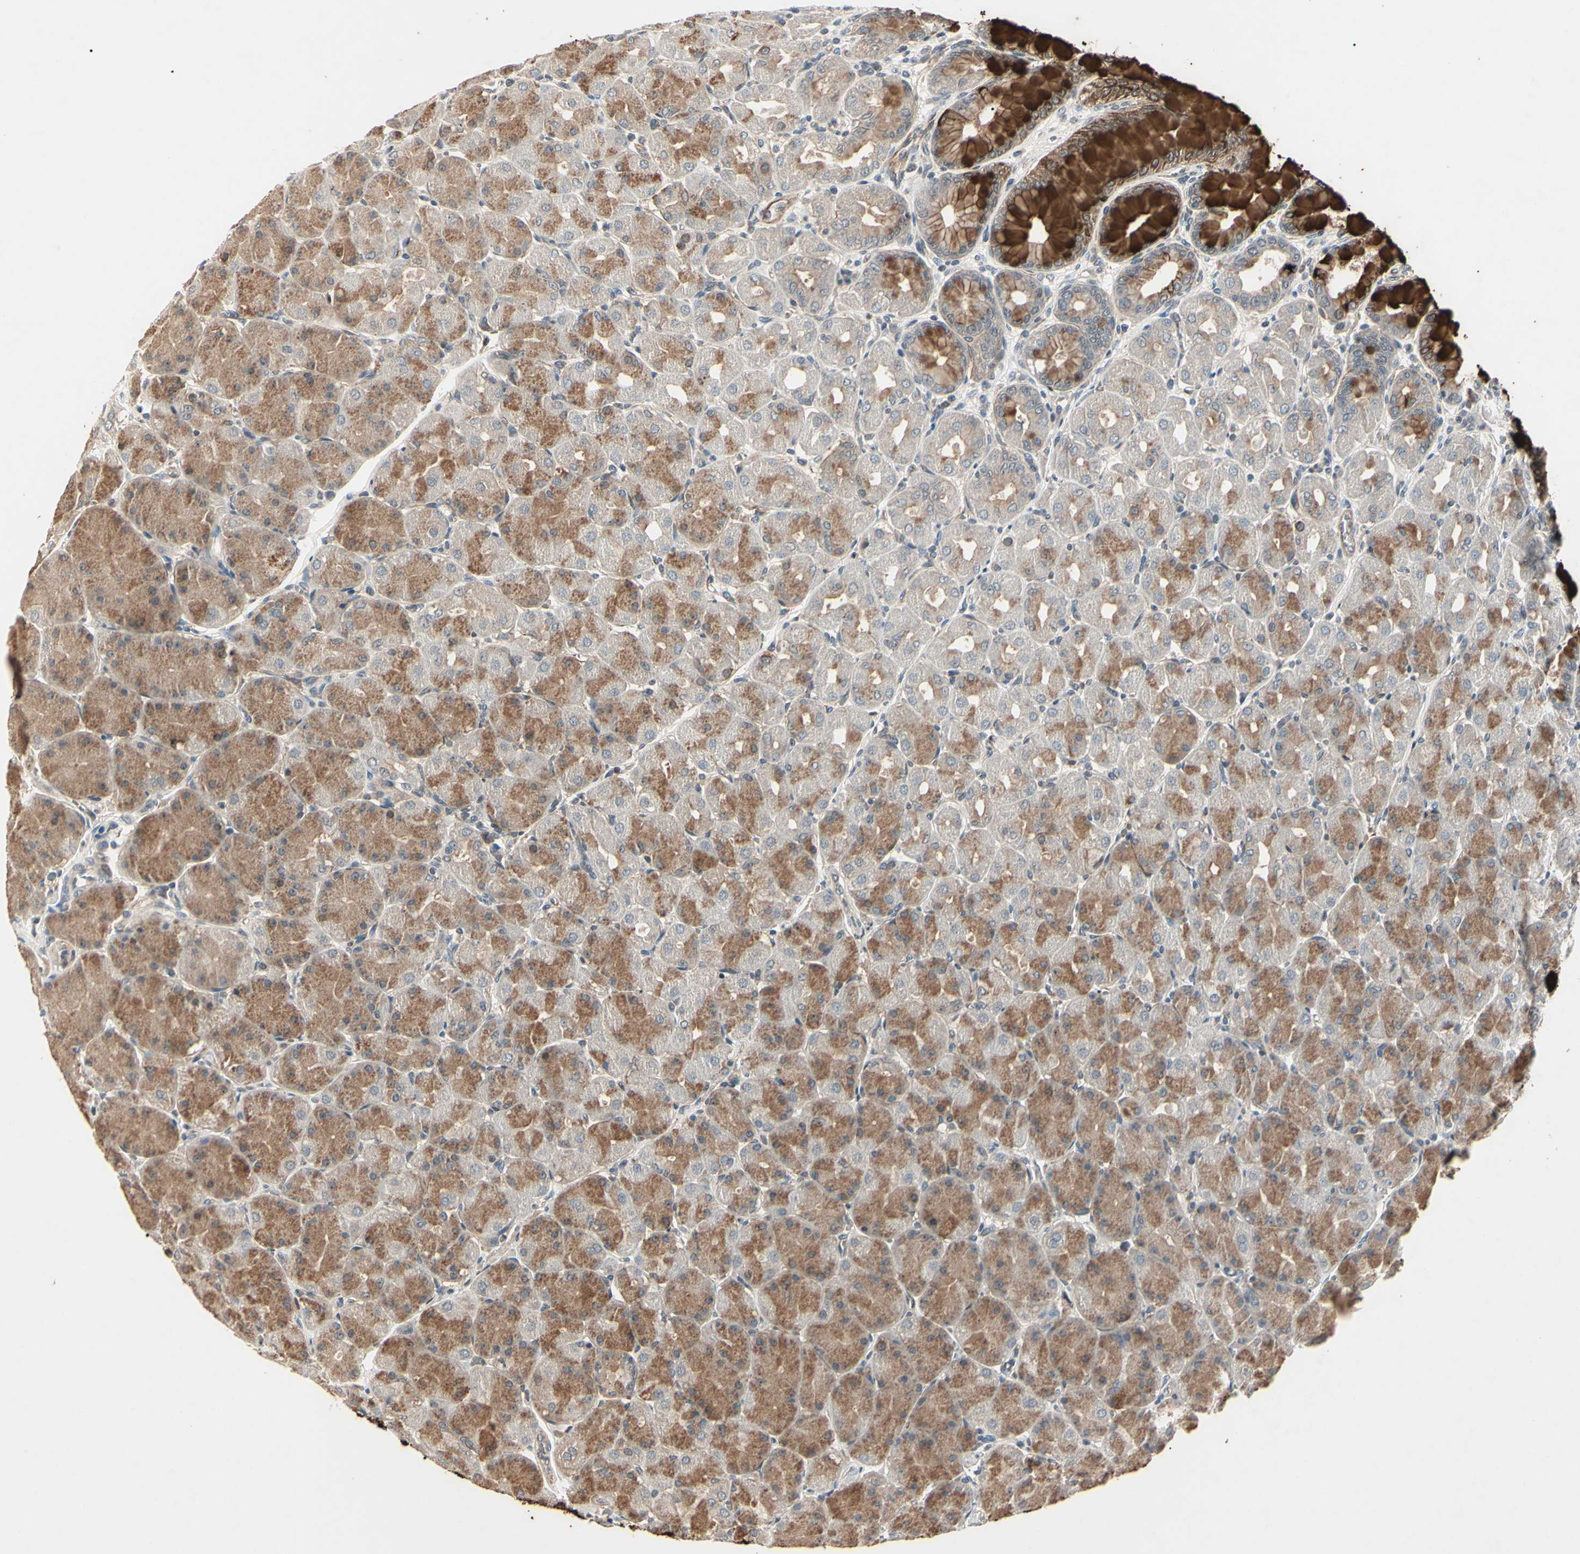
{"staining": {"intensity": "strong", "quantity": "25%-75%", "location": "cytoplasmic/membranous"}, "tissue": "stomach", "cell_type": "Glandular cells", "image_type": "normal", "snomed": [{"axis": "morphology", "description": "Normal tissue, NOS"}, {"axis": "topography", "description": "Stomach, upper"}], "caption": "Protein staining by immunohistochemistry displays strong cytoplasmic/membranous positivity in about 25%-75% of glandular cells in normal stomach.", "gene": "AEBP1", "patient": {"sex": "female", "age": 56}}